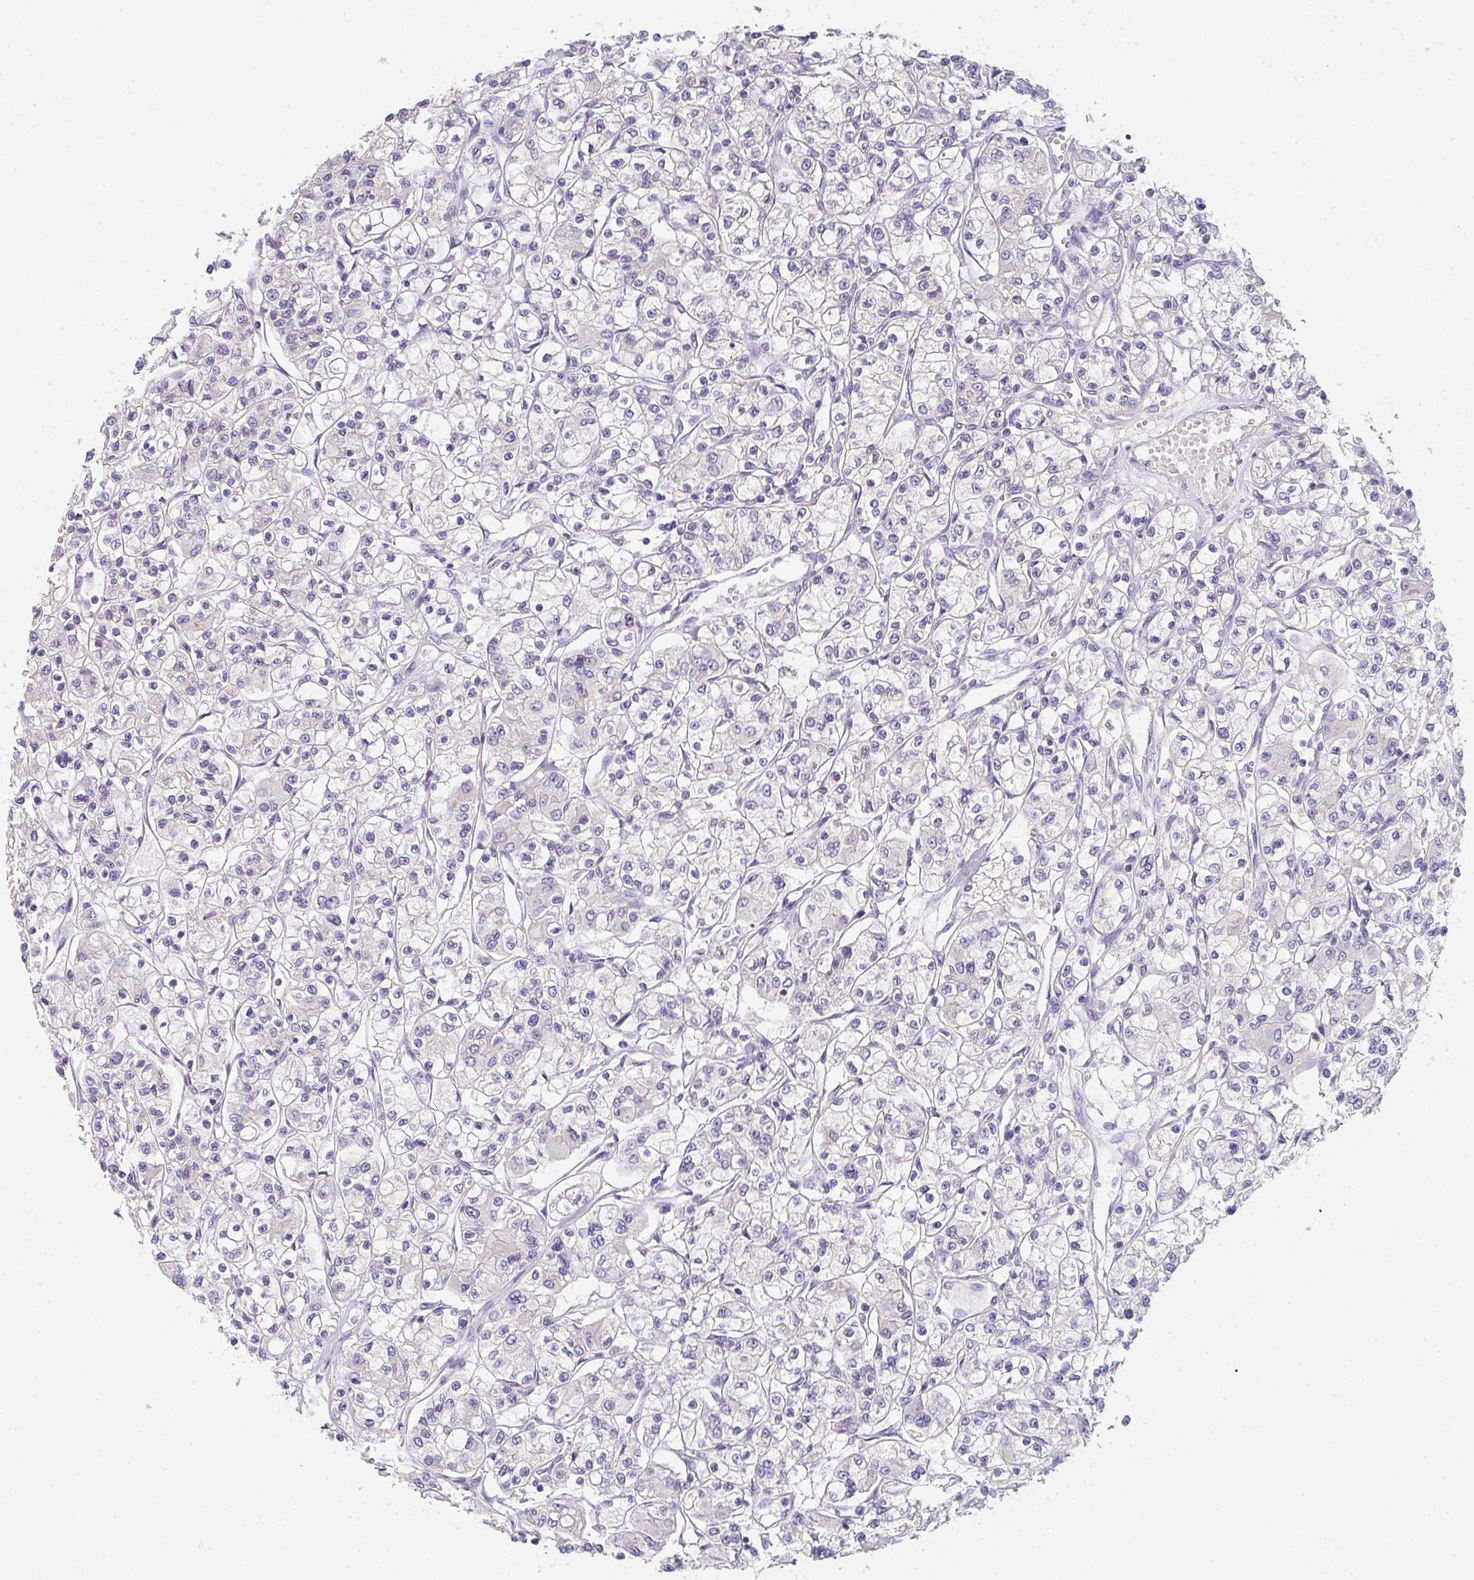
{"staining": {"intensity": "negative", "quantity": "none", "location": "none"}, "tissue": "renal cancer", "cell_type": "Tumor cells", "image_type": "cancer", "snomed": [{"axis": "morphology", "description": "Adenocarcinoma, NOS"}, {"axis": "topography", "description": "Kidney"}], "caption": "This is an immunohistochemistry (IHC) micrograph of renal adenocarcinoma. There is no staining in tumor cells.", "gene": "C1QTNF8", "patient": {"sex": "female", "age": 59}}